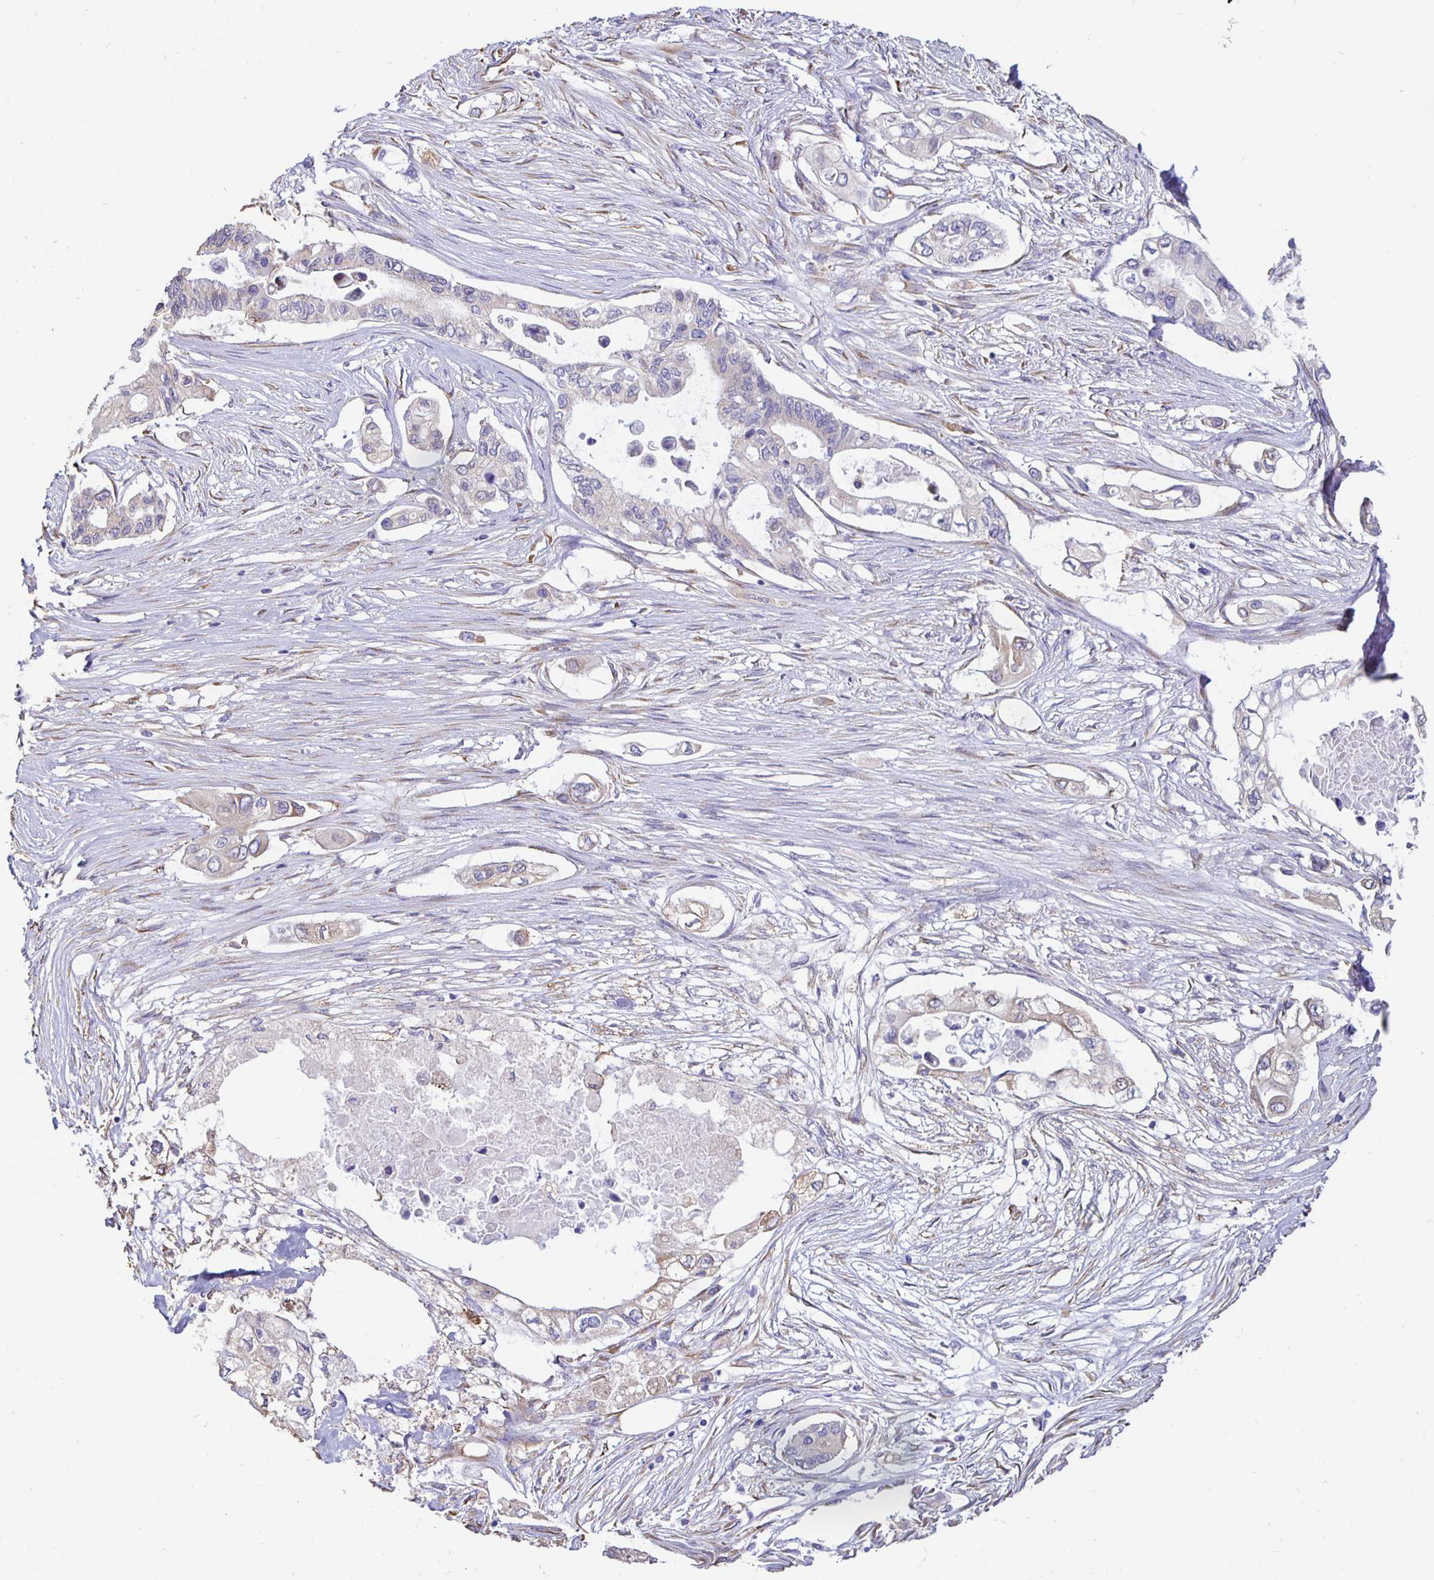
{"staining": {"intensity": "negative", "quantity": "none", "location": "none"}, "tissue": "pancreatic cancer", "cell_type": "Tumor cells", "image_type": "cancer", "snomed": [{"axis": "morphology", "description": "Adenocarcinoma, NOS"}, {"axis": "topography", "description": "Pancreas"}], "caption": "Protein analysis of pancreatic cancer (adenocarcinoma) demonstrates no significant positivity in tumor cells.", "gene": "DNAI2", "patient": {"sex": "female", "age": 63}}